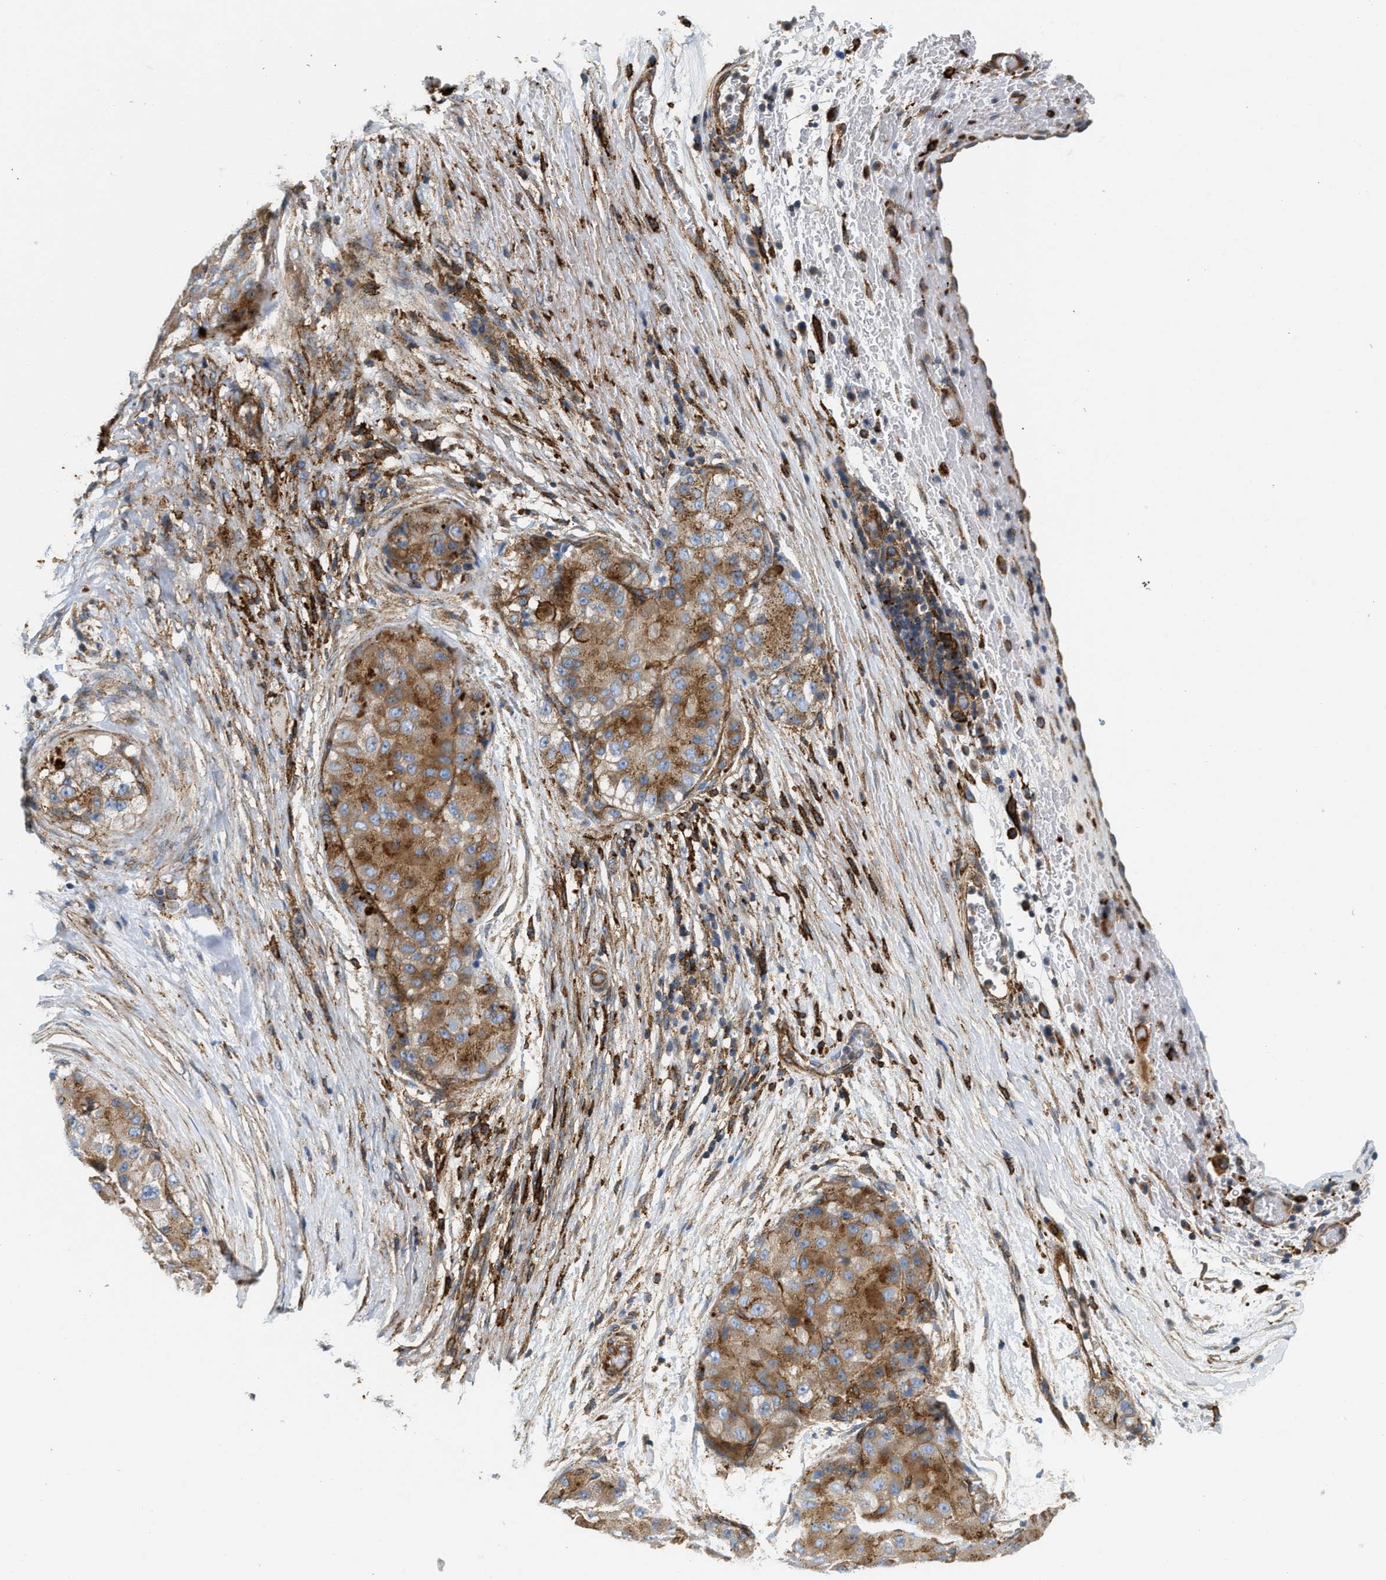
{"staining": {"intensity": "moderate", "quantity": "25%-75%", "location": "cytoplasmic/membranous"}, "tissue": "liver cancer", "cell_type": "Tumor cells", "image_type": "cancer", "snomed": [{"axis": "morphology", "description": "Carcinoma, Hepatocellular, NOS"}, {"axis": "topography", "description": "Liver"}], "caption": "Protein staining of liver cancer (hepatocellular carcinoma) tissue displays moderate cytoplasmic/membranous positivity in about 25%-75% of tumor cells. (DAB IHC with brightfield microscopy, high magnification).", "gene": "NSUN7", "patient": {"sex": "male", "age": 80}}